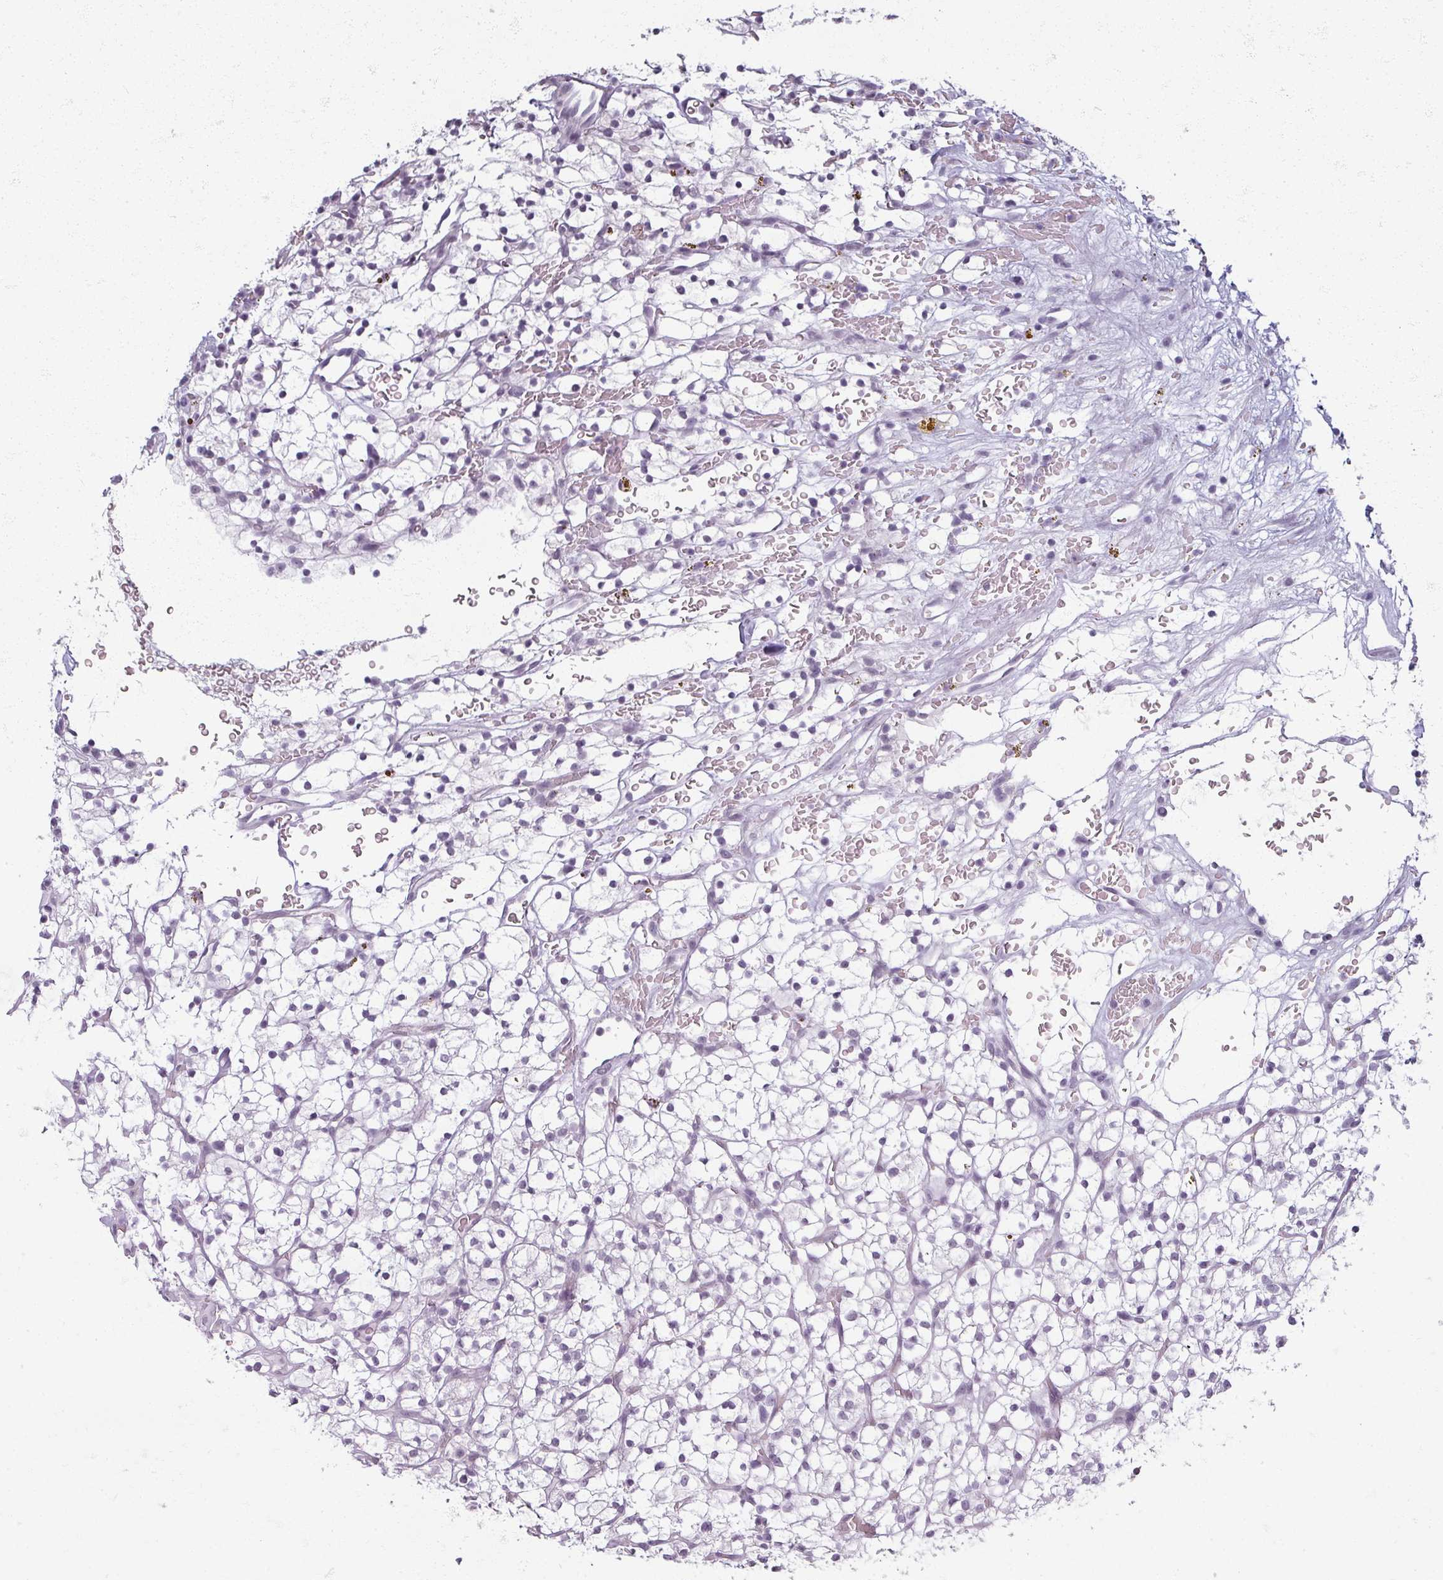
{"staining": {"intensity": "negative", "quantity": "none", "location": "none"}, "tissue": "renal cancer", "cell_type": "Tumor cells", "image_type": "cancer", "snomed": [{"axis": "morphology", "description": "Adenocarcinoma, NOS"}, {"axis": "topography", "description": "Kidney"}], "caption": "A high-resolution micrograph shows IHC staining of adenocarcinoma (renal), which exhibits no significant positivity in tumor cells. (Stains: DAB (3,3'-diaminobenzidine) immunohistochemistry (IHC) with hematoxylin counter stain, Microscopy: brightfield microscopy at high magnification).", "gene": "RFPL2", "patient": {"sex": "female", "age": 64}}